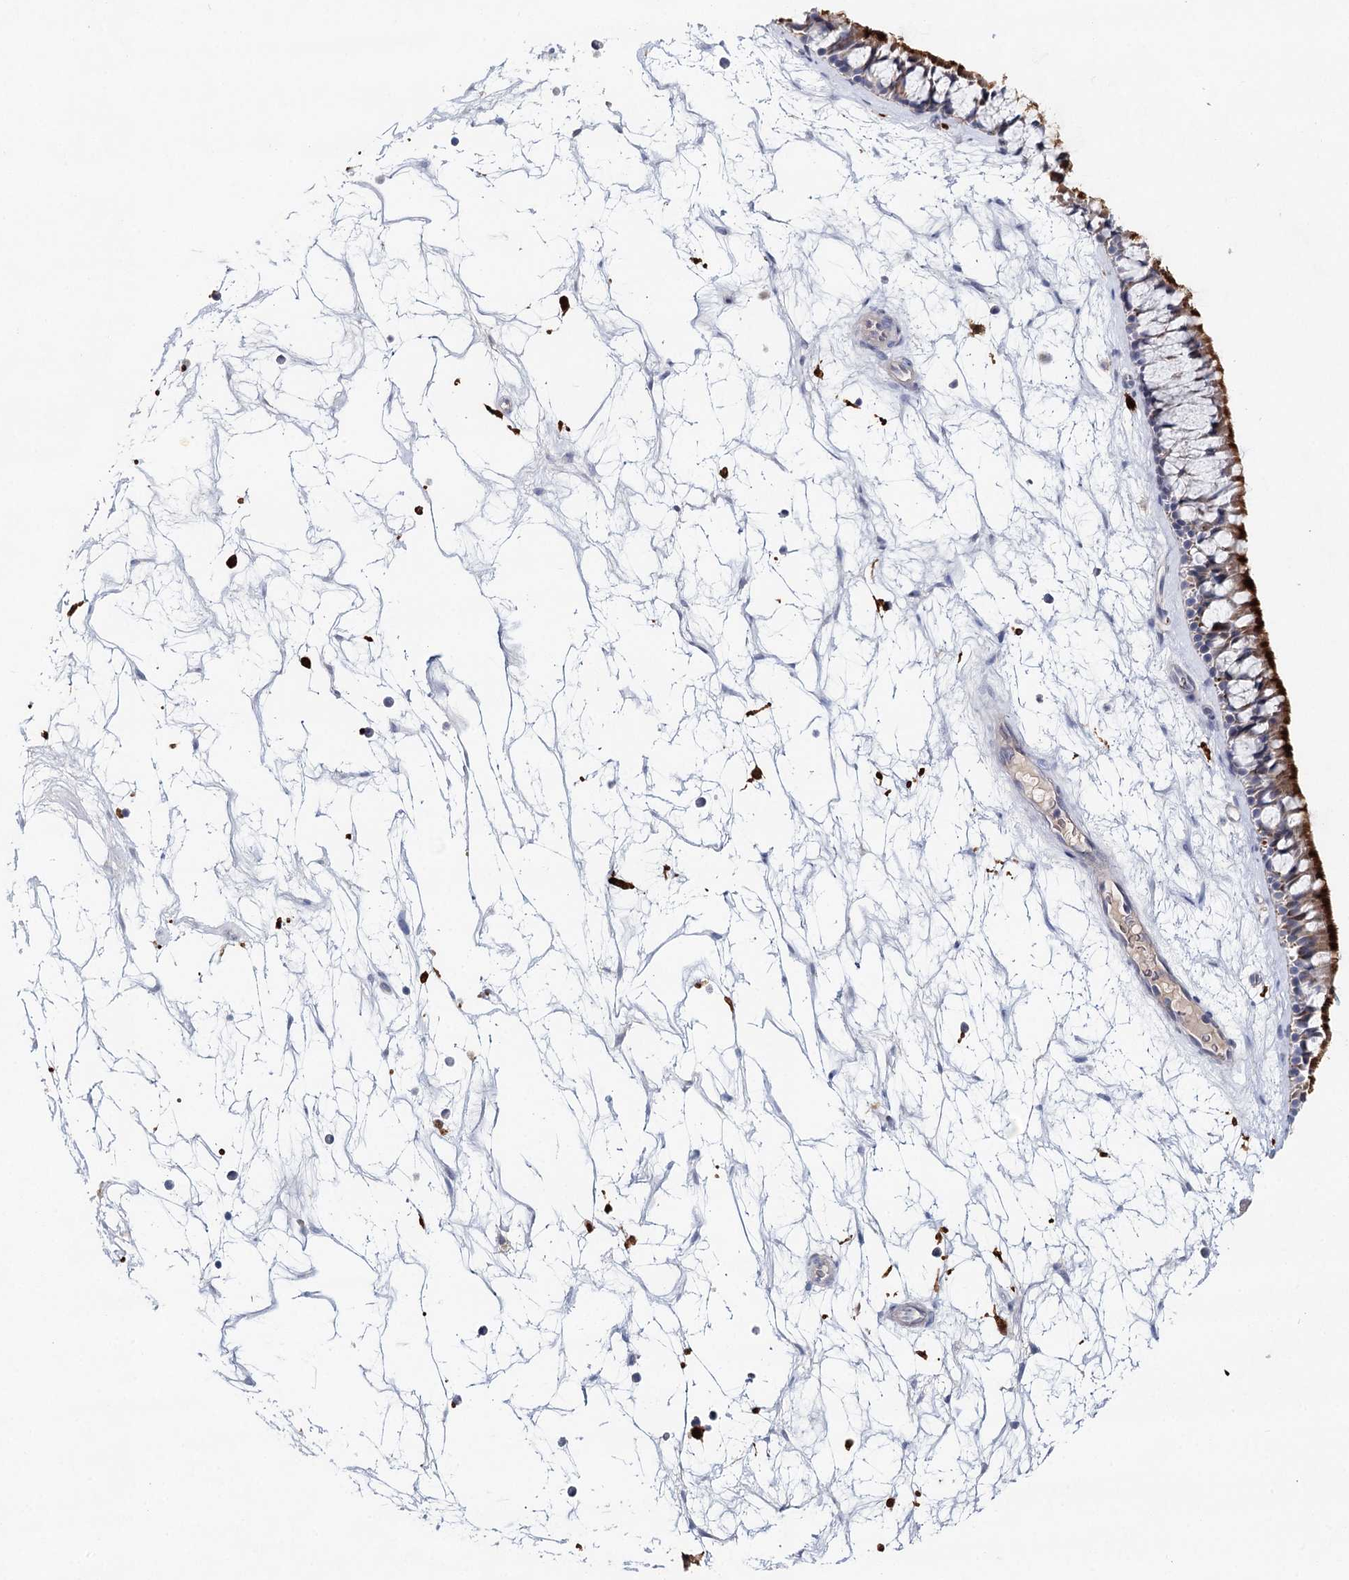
{"staining": {"intensity": "strong", "quantity": ">75%", "location": "cytoplasmic/membranous"}, "tissue": "nasopharynx", "cell_type": "Respiratory epithelial cells", "image_type": "normal", "snomed": [{"axis": "morphology", "description": "Normal tissue, NOS"}, {"axis": "topography", "description": "Nasopharynx"}], "caption": "Nasopharynx stained for a protein displays strong cytoplasmic/membranous positivity in respiratory epithelial cells. (DAB (3,3'-diaminobenzidine) IHC with brightfield microscopy, high magnification).", "gene": "SLC19A3", "patient": {"sex": "male", "age": 64}}